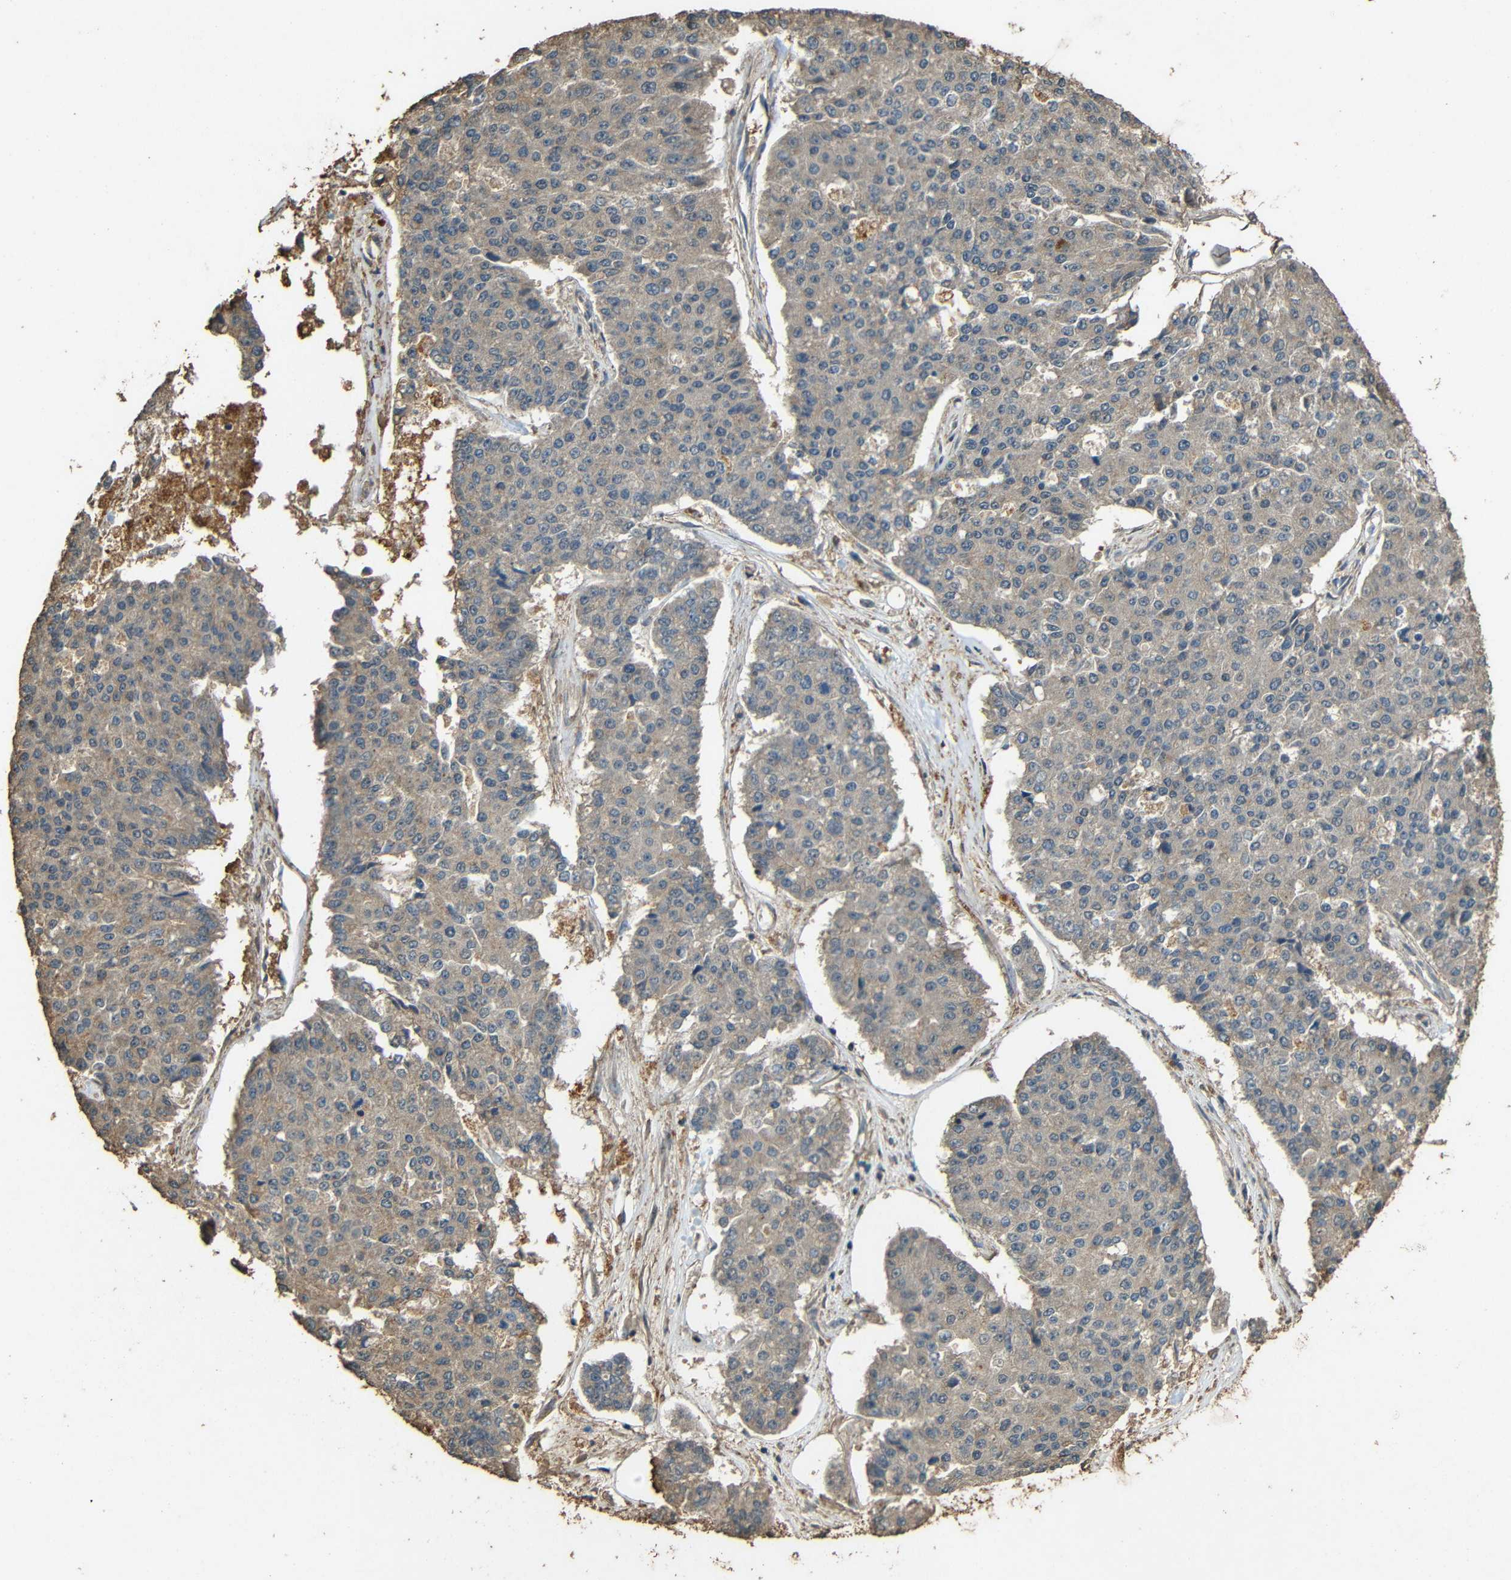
{"staining": {"intensity": "negative", "quantity": "none", "location": "none"}, "tissue": "pancreatic cancer", "cell_type": "Tumor cells", "image_type": "cancer", "snomed": [{"axis": "morphology", "description": "Adenocarcinoma, NOS"}, {"axis": "topography", "description": "Pancreas"}], "caption": "Tumor cells show no significant expression in adenocarcinoma (pancreatic).", "gene": "PDE5A", "patient": {"sex": "male", "age": 50}}